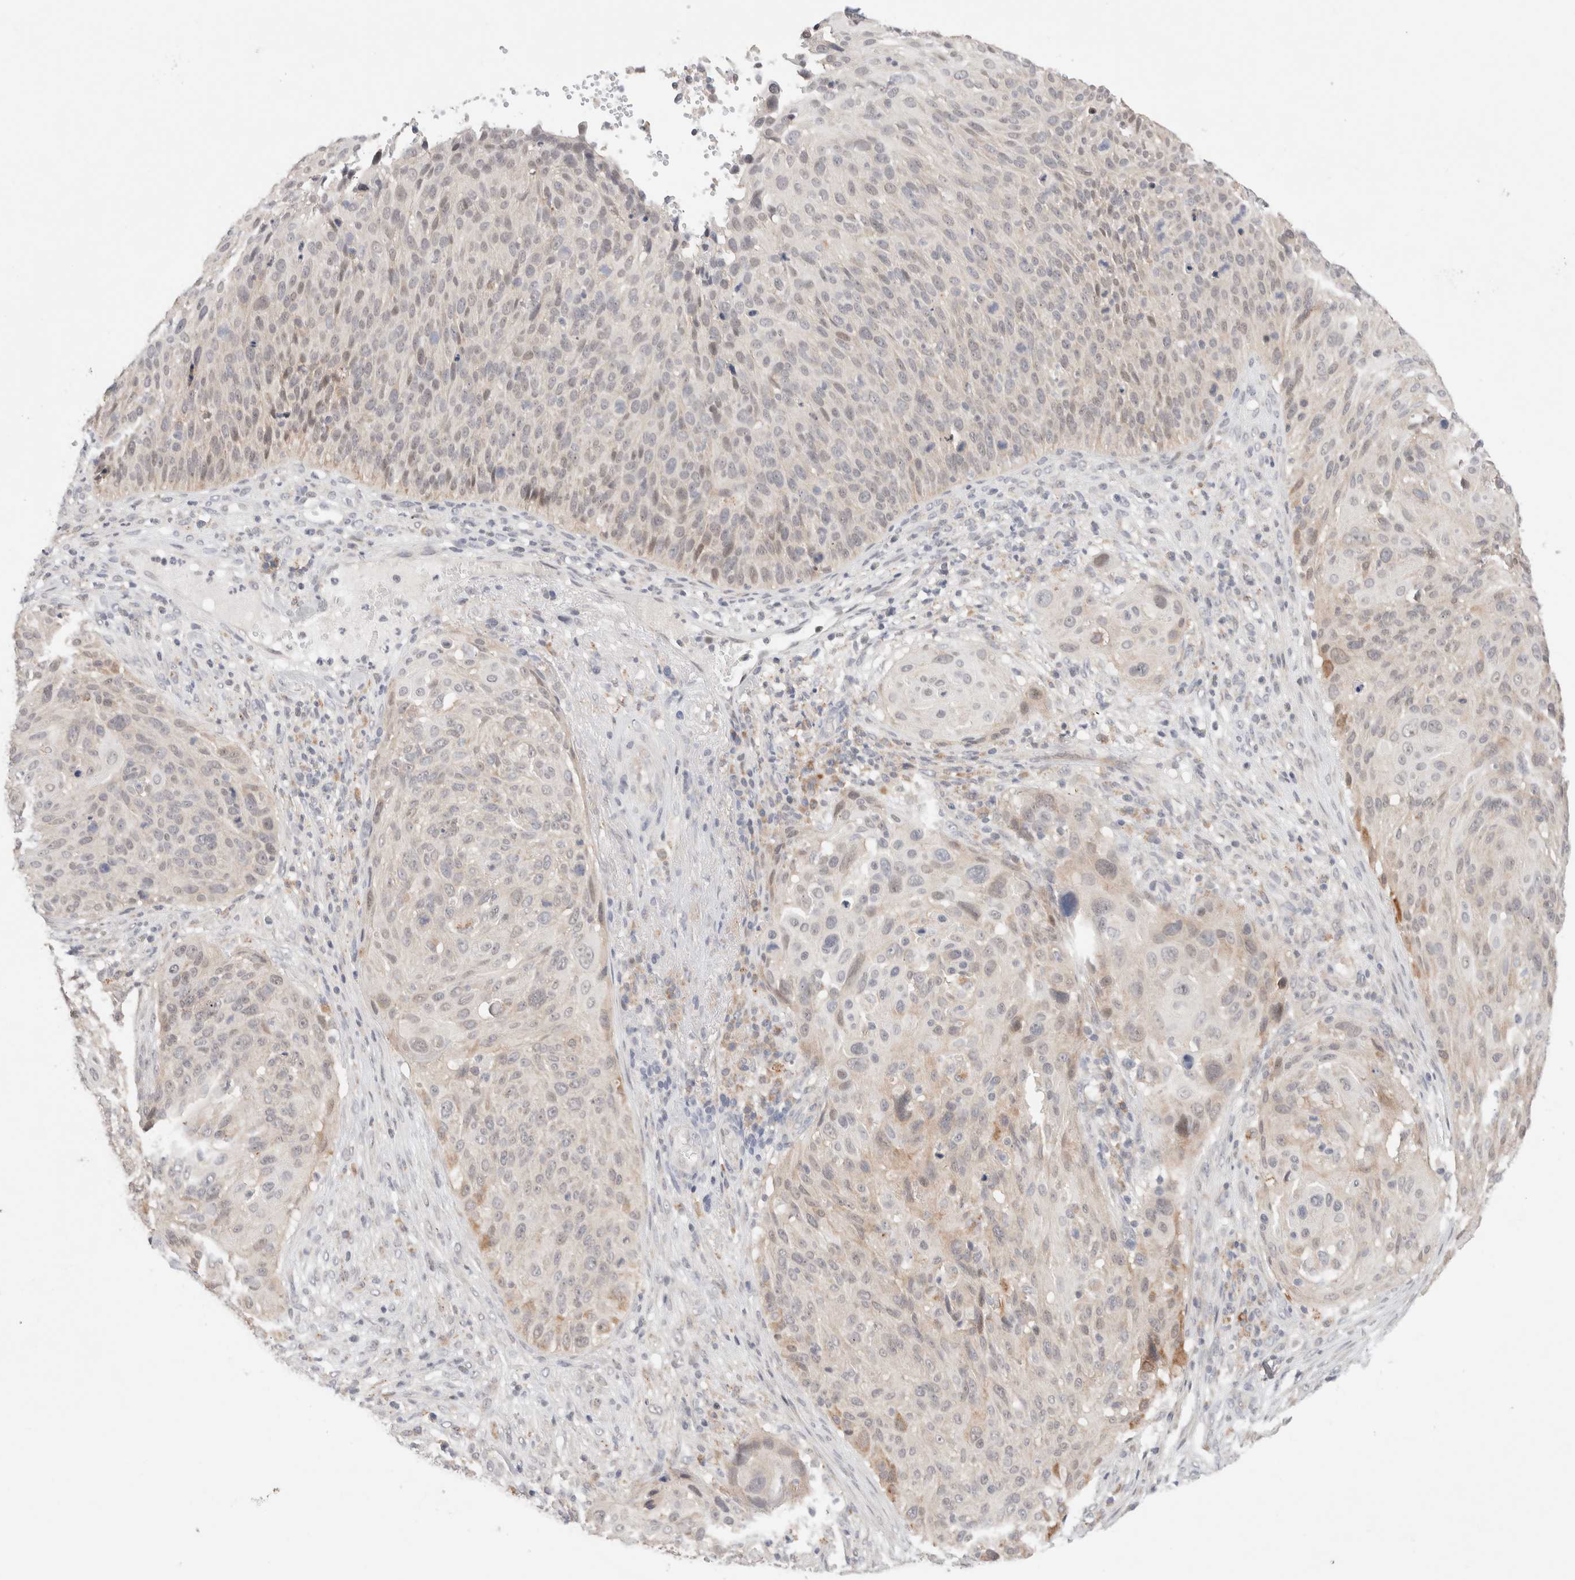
{"staining": {"intensity": "weak", "quantity": "<25%", "location": "cytoplasmic/membranous"}, "tissue": "cervical cancer", "cell_type": "Tumor cells", "image_type": "cancer", "snomed": [{"axis": "morphology", "description": "Squamous cell carcinoma, NOS"}, {"axis": "topography", "description": "Cervix"}], "caption": "DAB immunohistochemical staining of human cervical cancer demonstrates no significant staining in tumor cells.", "gene": "ERI3", "patient": {"sex": "female", "age": 74}}